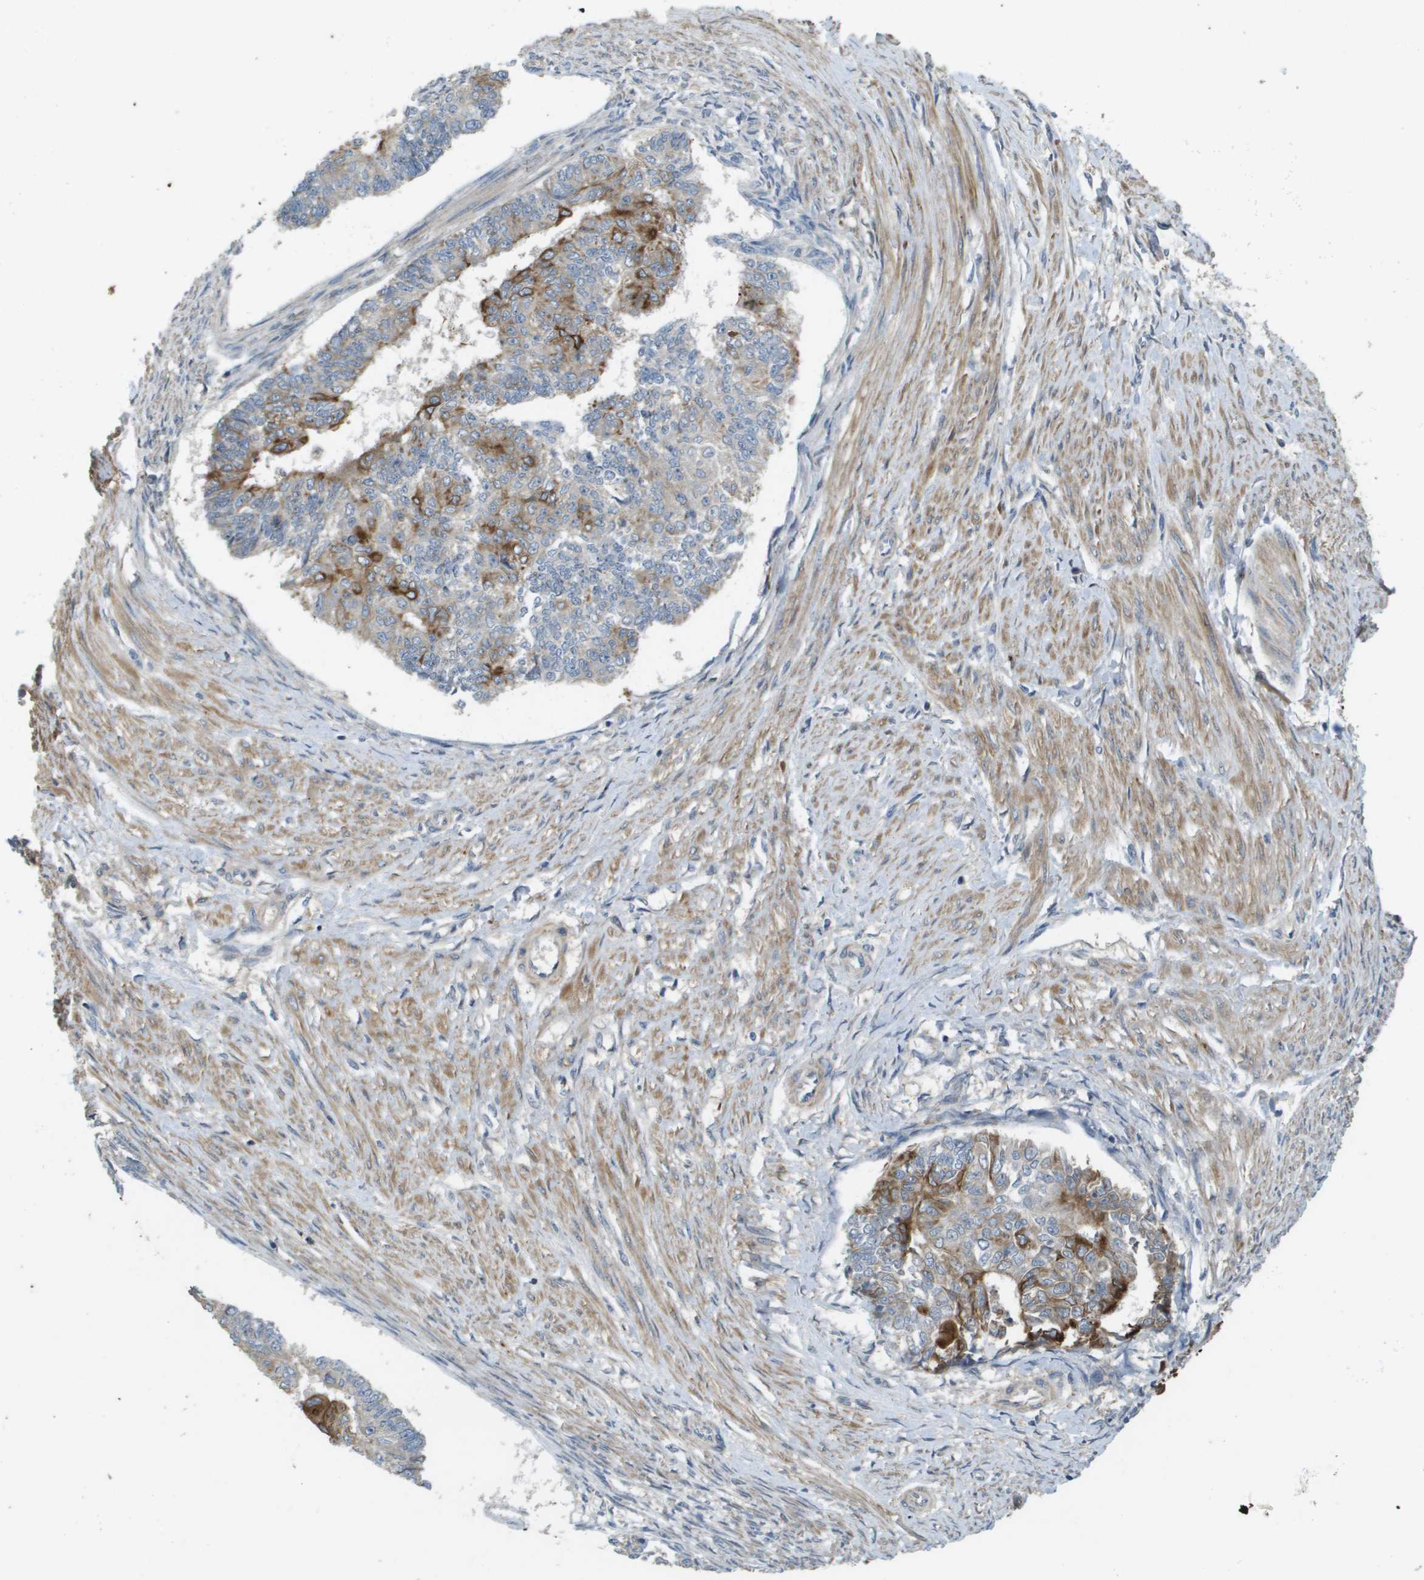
{"staining": {"intensity": "strong", "quantity": "25%-75%", "location": "cytoplasmic/membranous"}, "tissue": "endometrial cancer", "cell_type": "Tumor cells", "image_type": "cancer", "snomed": [{"axis": "morphology", "description": "Adenocarcinoma, NOS"}, {"axis": "topography", "description": "Endometrium"}], "caption": "High-magnification brightfield microscopy of endometrial cancer (adenocarcinoma) stained with DAB (brown) and counterstained with hematoxylin (blue). tumor cells exhibit strong cytoplasmic/membranous expression is appreciated in approximately25%-75% of cells. The staining was performed using DAB, with brown indicating positive protein expression. Nuclei are stained blue with hematoxylin.", "gene": "KRT23", "patient": {"sex": "female", "age": 32}}